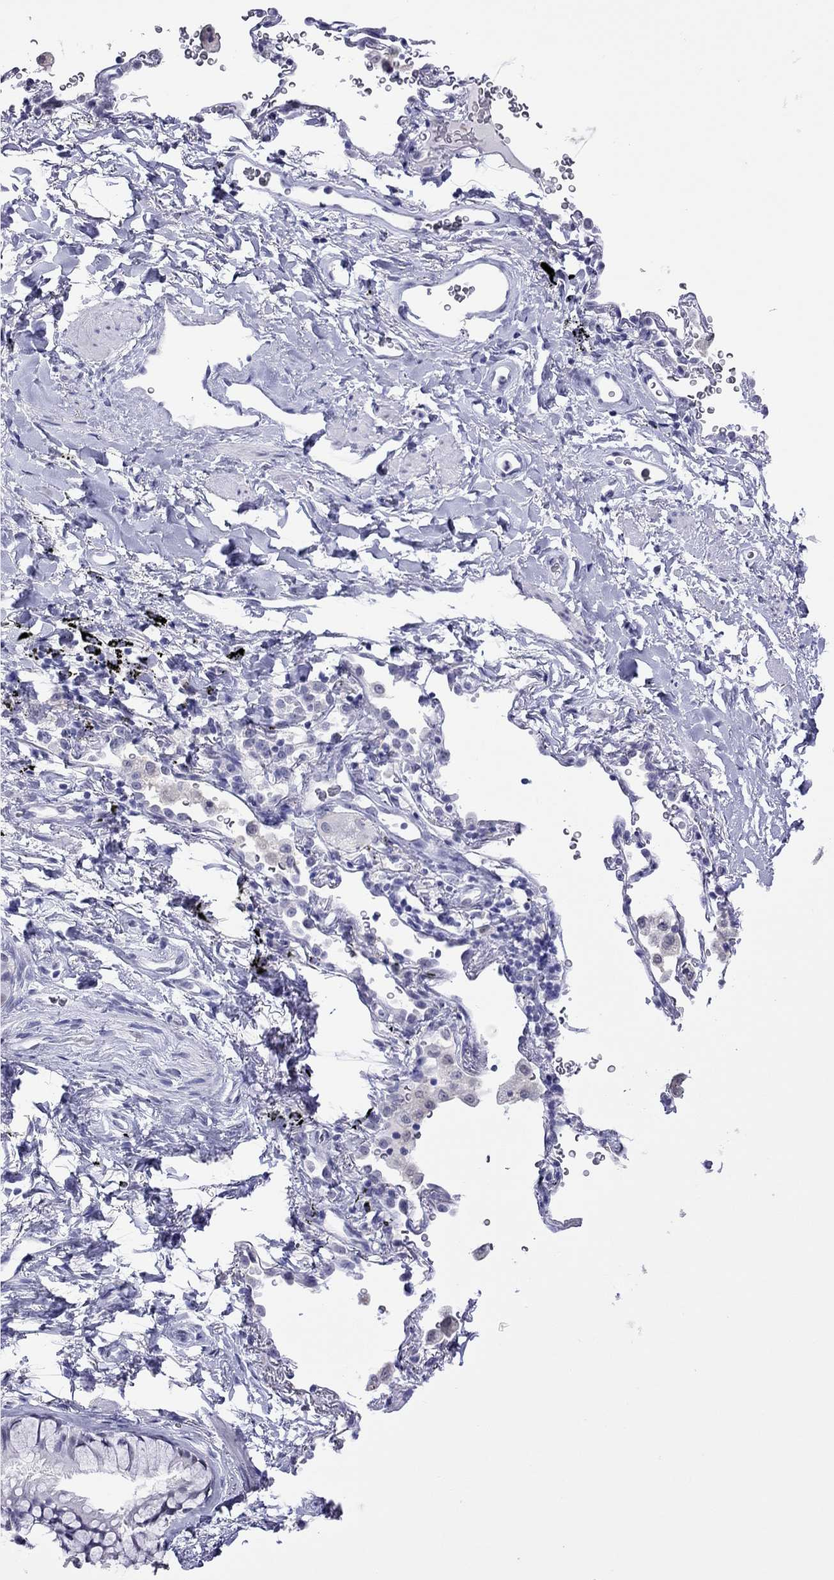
{"staining": {"intensity": "negative", "quantity": "none", "location": "none"}, "tissue": "soft tissue", "cell_type": "Fibroblasts", "image_type": "normal", "snomed": [{"axis": "morphology", "description": "Normal tissue, NOS"}, {"axis": "morphology", "description": "Adenocarcinoma, NOS"}, {"axis": "topography", "description": "Cartilage tissue"}, {"axis": "topography", "description": "Lung"}], "caption": "An immunohistochemistry histopathology image of normal soft tissue is shown. There is no staining in fibroblasts of soft tissue.", "gene": "SLC30A8", "patient": {"sex": "male", "age": 59}}